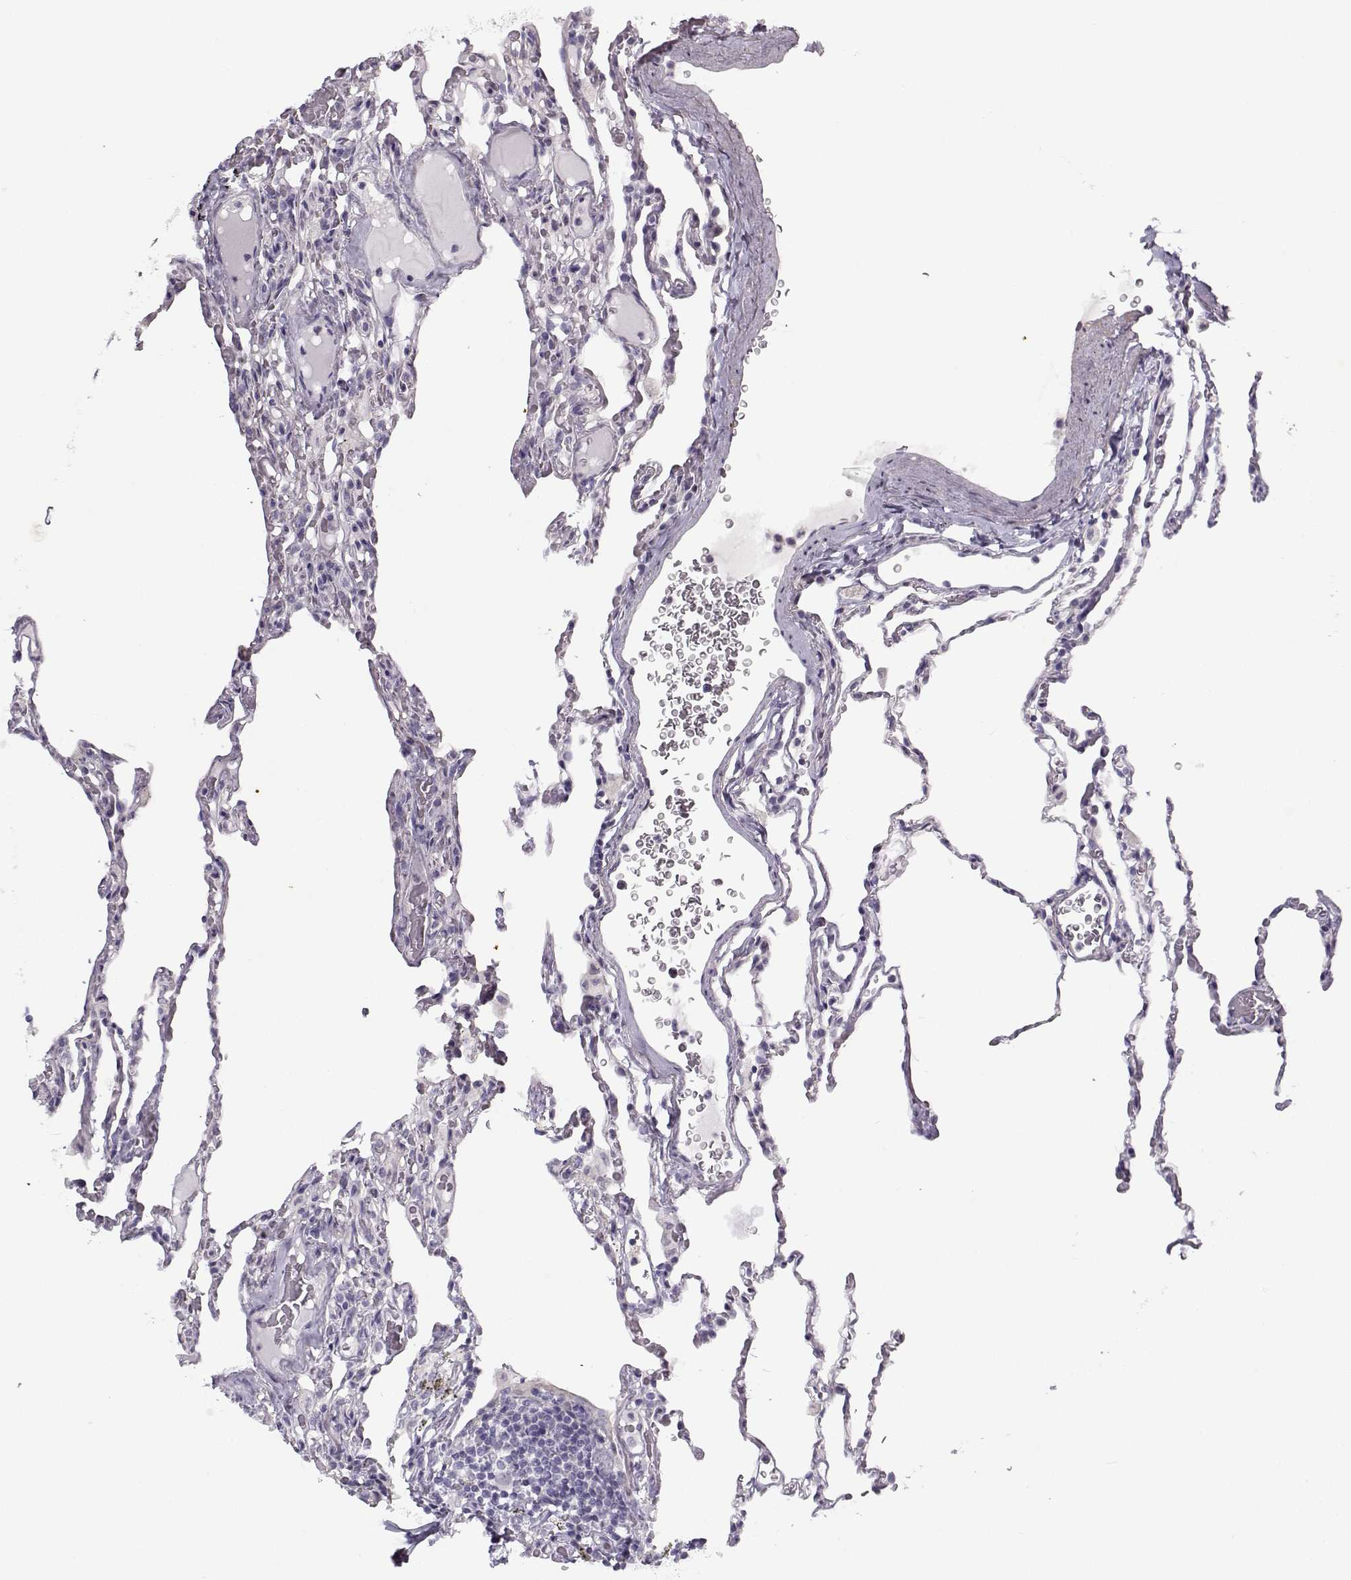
{"staining": {"intensity": "negative", "quantity": "none", "location": "none"}, "tissue": "lung", "cell_type": "Alveolar cells", "image_type": "normal", "snomed": [{"axis": "morphology", "description": "Normal tissue, NOS"}, {"axis": "topography", "description": "Lung"}], "caption": "IHC image of normal lung: lung stained with DAB (3,3'-diaminobenzidine) demonstrates no significant protein positivity in alveolar cells.", "gene": "TEX55", "patient": {"sex": "female", "age": 43}}